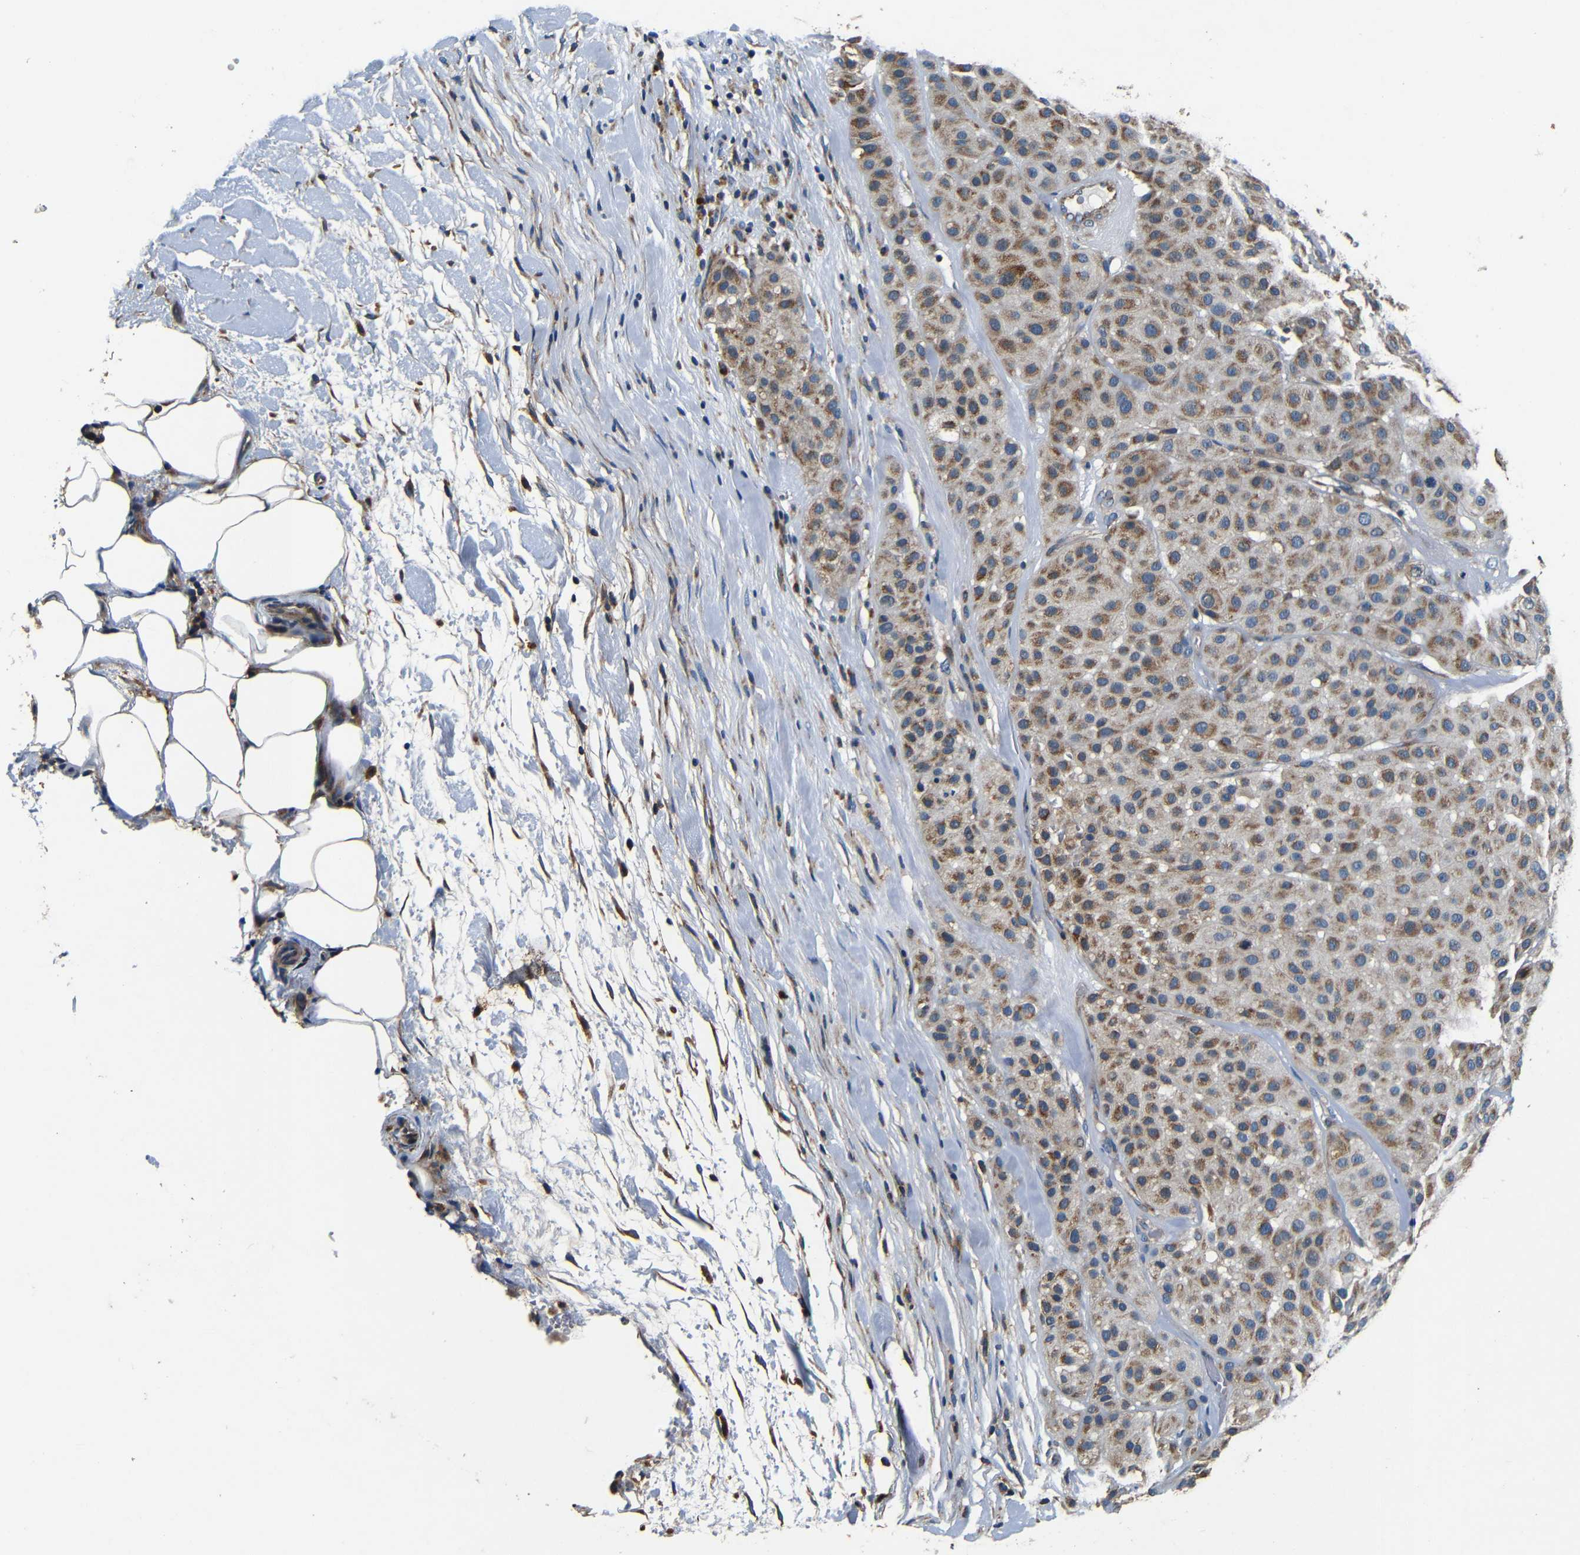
{"staining": {"intensity": "moderate", "quantity": "<25%", "location": "cytoplasmic/membranous"}, "tissue": "melanoma", "cell_type": "Tumor cells", "image_type": "cancer", "snomed": [{"axis": "morphology", "description": "Normal tissue, NOS"}, {"axis": "morphology", "description": "Malignant melanoma, Metastatic site"}, {"axis": "topography", "description": "Skin"}], "caption": "DAB (3,3'-diaminobenzidine) immunohistochemical staining of malignant melanoma (metastatic site) exhibits moderate cytoplasmic/membranous protein positivity in approximately <25% of tumor cells.", "gene": "MTX1", "patient": {"sex": "male", "age": 41}}